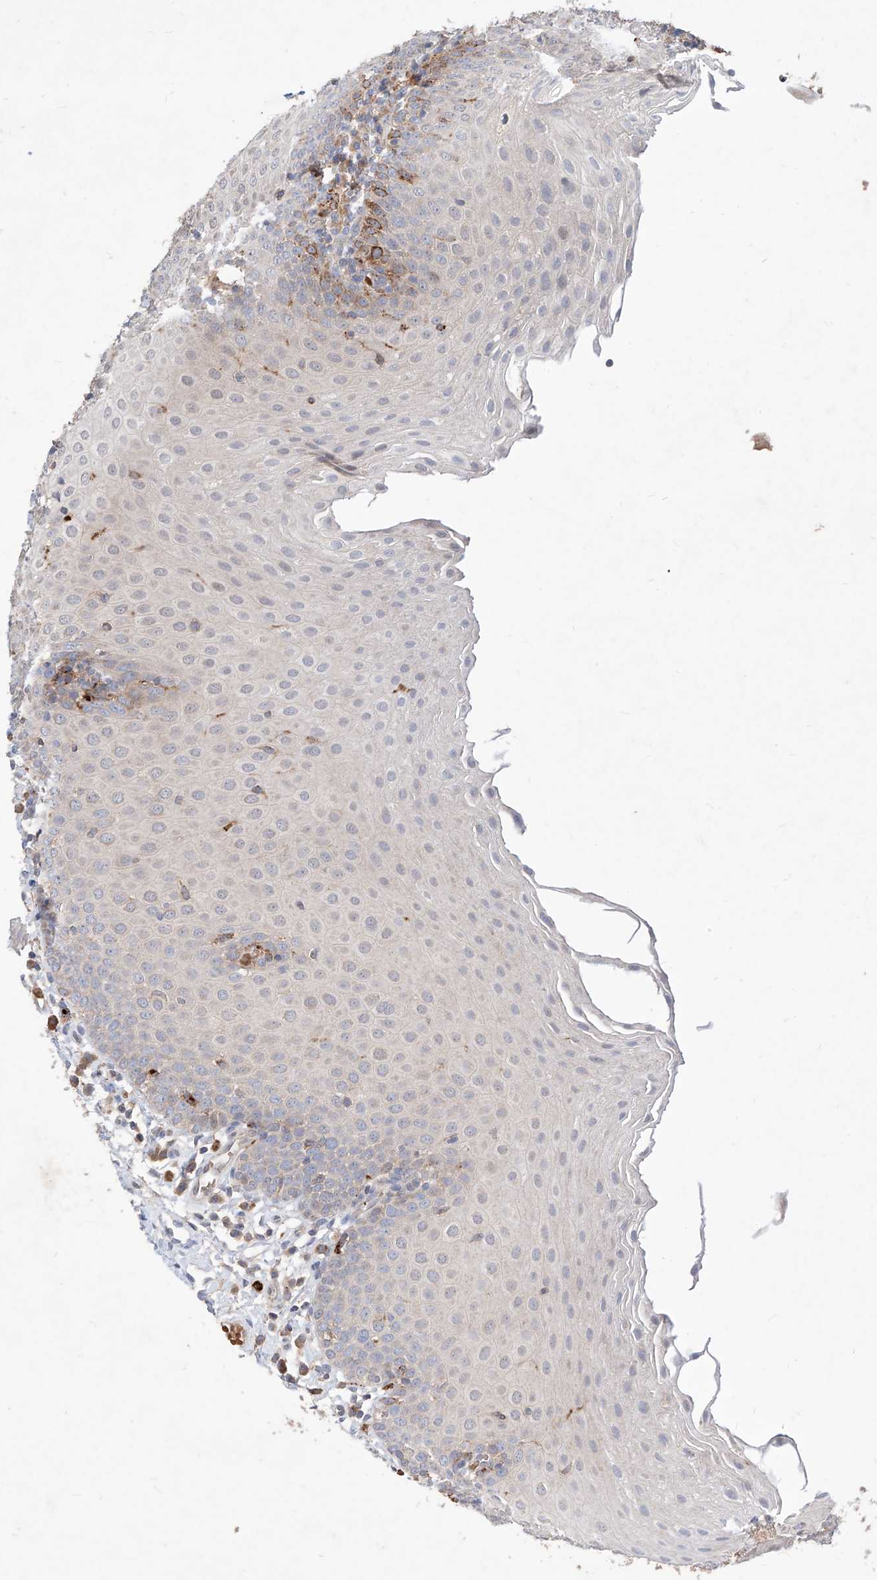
{"staining": {"intensity": "moderate", "quantity": "25%-75%", "location": "cytoplasmic/membranous"}, "tissue": "tonsil", "cell_type": "Germinal center cells", "image_type": "normal", "snomed": [{"axis": "morphology", "description": "Normal tissue, NOS"}, {"axis": "topography", "description": "Tonsil"}], "caption": "Protein expression analysis of benign human tonsil reveals moderate cytoplasmic/membranous expression in approximately 25%-75% of germinal center cells. The staining was performed using DAB (3,3'-diaminobenzidine) to visualize the protein expression in brown, while the nuclei were stained in blue with hematoxylin (Magnification: 20x).", "gene": "TSNAX", "patient": {"sex": "female", "age": 19}}